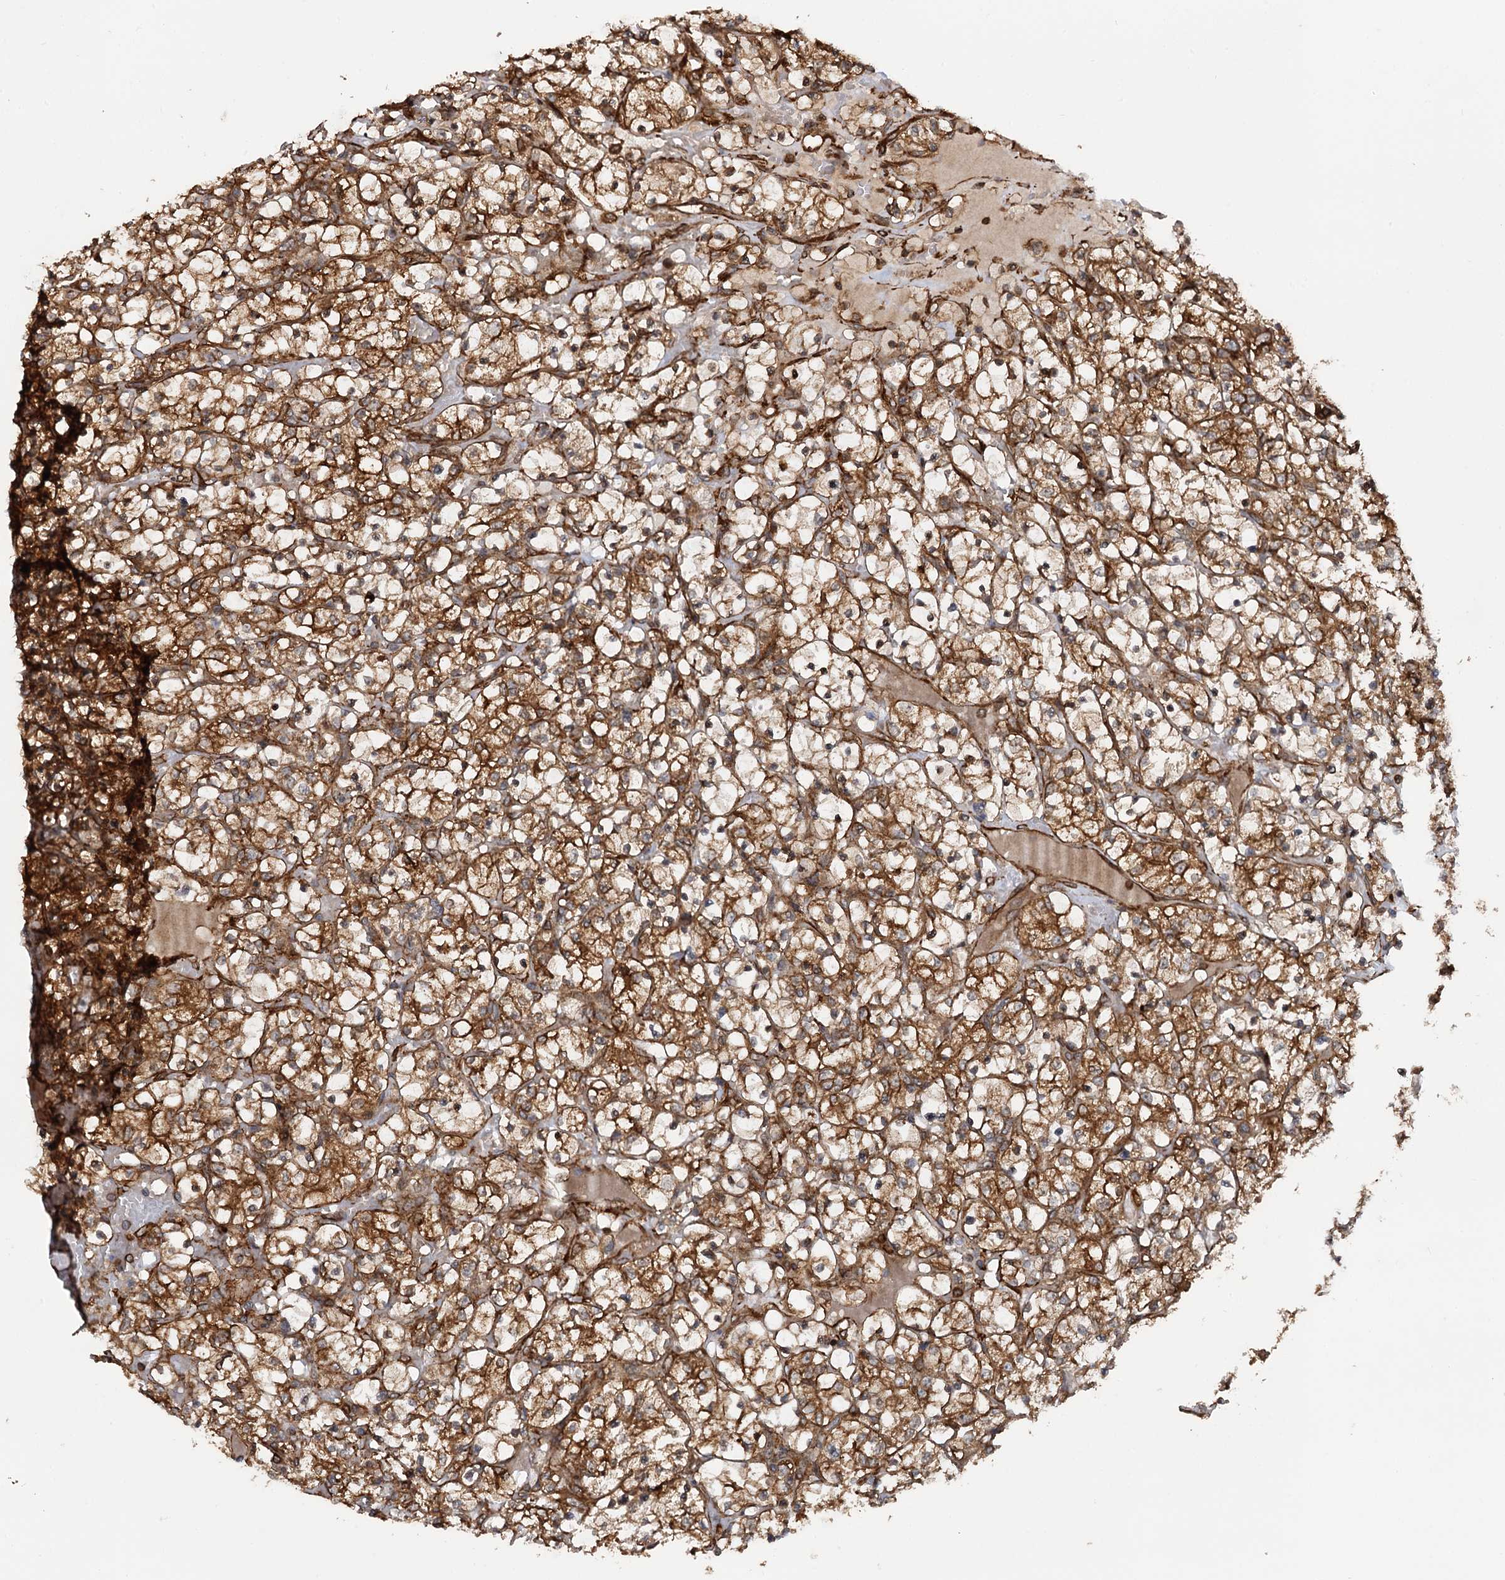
{"staining": {"intensity": "strong", "quantity": ">75%", "location": "cytoplasmic/membranous"}, "tissue": "renal cancer", "cell_type": "Tumor cells", "image_type": "cancer", "snomed": [{"axis": "morphology", "description": "Adenocarcinoma, NOS"}, {"axis": "topography", "description": "Kidney"}], "caption": "Protein expression analysis of renal cancer (adenocarcinoma) exhibits strong cytoplasmic/membranous positivity in about >75% of tumor cells. (DAB = brown stain, brightfield microscopy at high magnification).", "gene": "ATP8B4", "patient": {"sex": "female", "age": 69}}